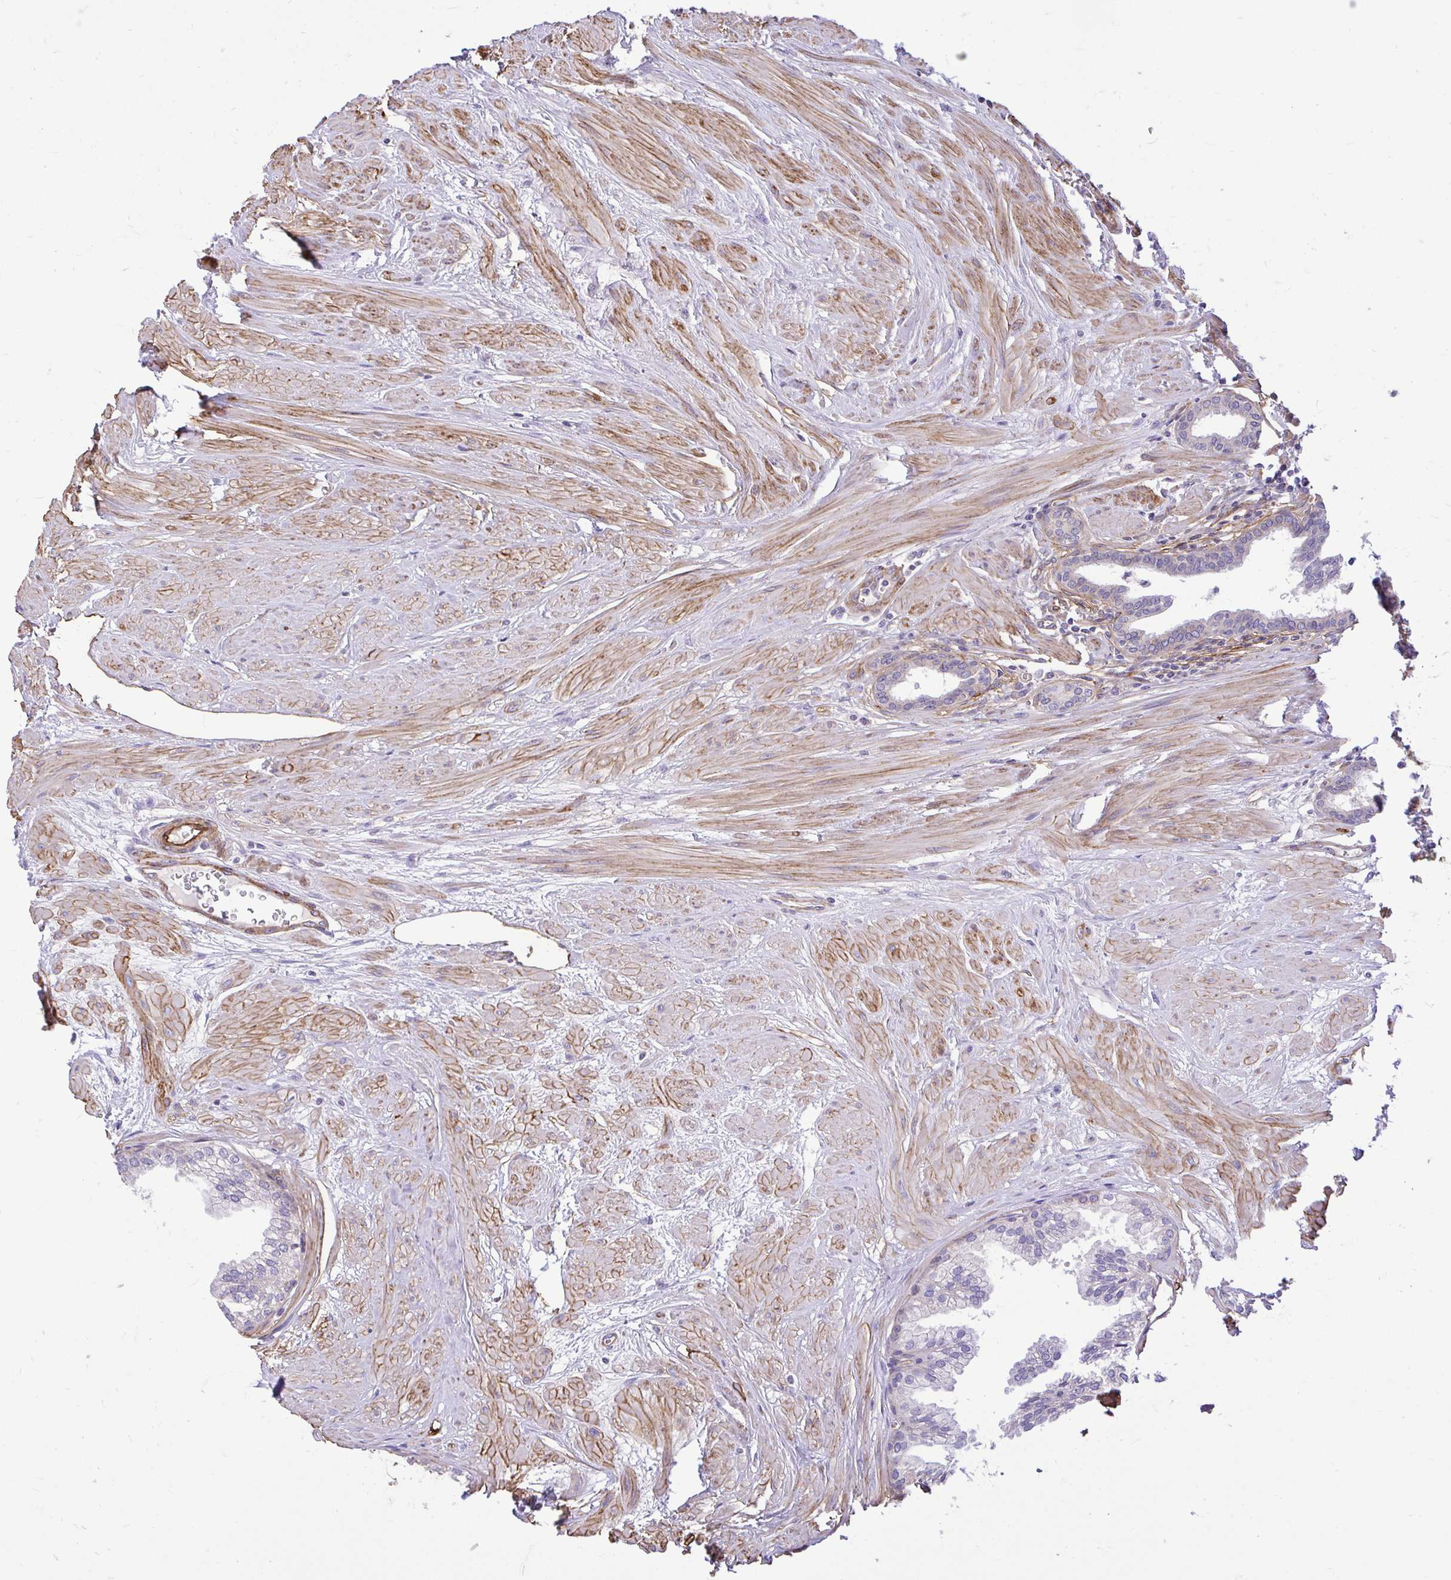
{"staining": {"intensity": "negative", "quantity": "none", "location": "none"}, "tissue": "prostate", "cell_type": "Glandular cells", "image_type": "normal", "snomed": [{"axis": "morphology", "description": "Normal tissue, NOS"}, {"axis": "topography", "description": "Prostate"}, {"axis": "topography", "description": "Peripheral nerve tissue"}], "caption": "DAB immunohistochemical staining of benign prostate shows no significant staining in glandular cells.", "gene": "PTPRK", "patient": {"sex": "male", "age": 55}}